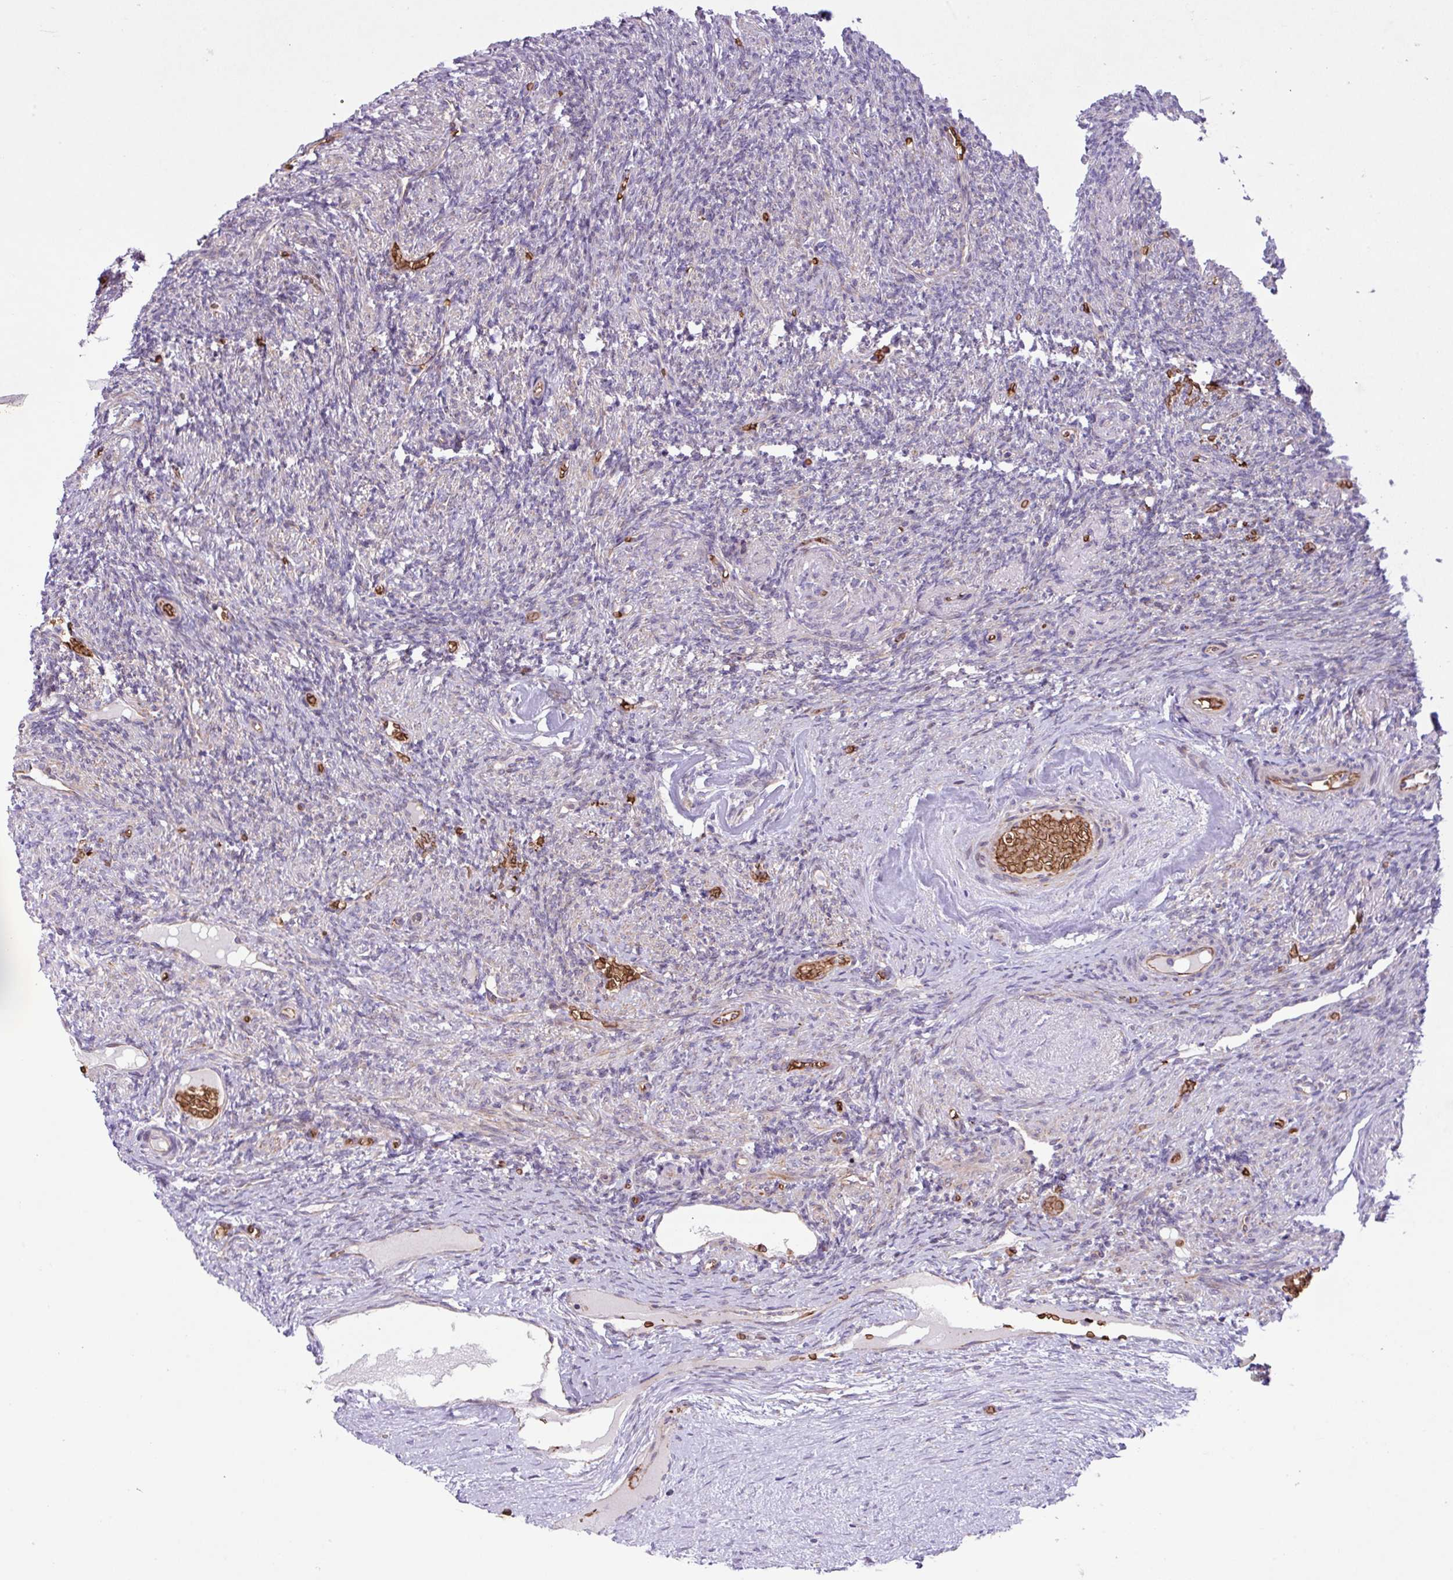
{"staining": {"intensity": "negative", "quantity": "none", "location": "cytoplasmic/membranous"}, "tissue": "ovary", "cell_type": "Ovarian stroma cells", "image_type": "normal", "snomed": [{"axis": "morphology", "description": "Normal tissue, NOS"}, {"axis": "topography", "description": "Ovary"}], "caption": "Immunohistochemistry (IHC) image of normal ovary stained for a protein (brown), which shows no expression in ovarian stroma cells.", "gene": "RAD21L1", "patient": {"sex": "female", "age": 51}}